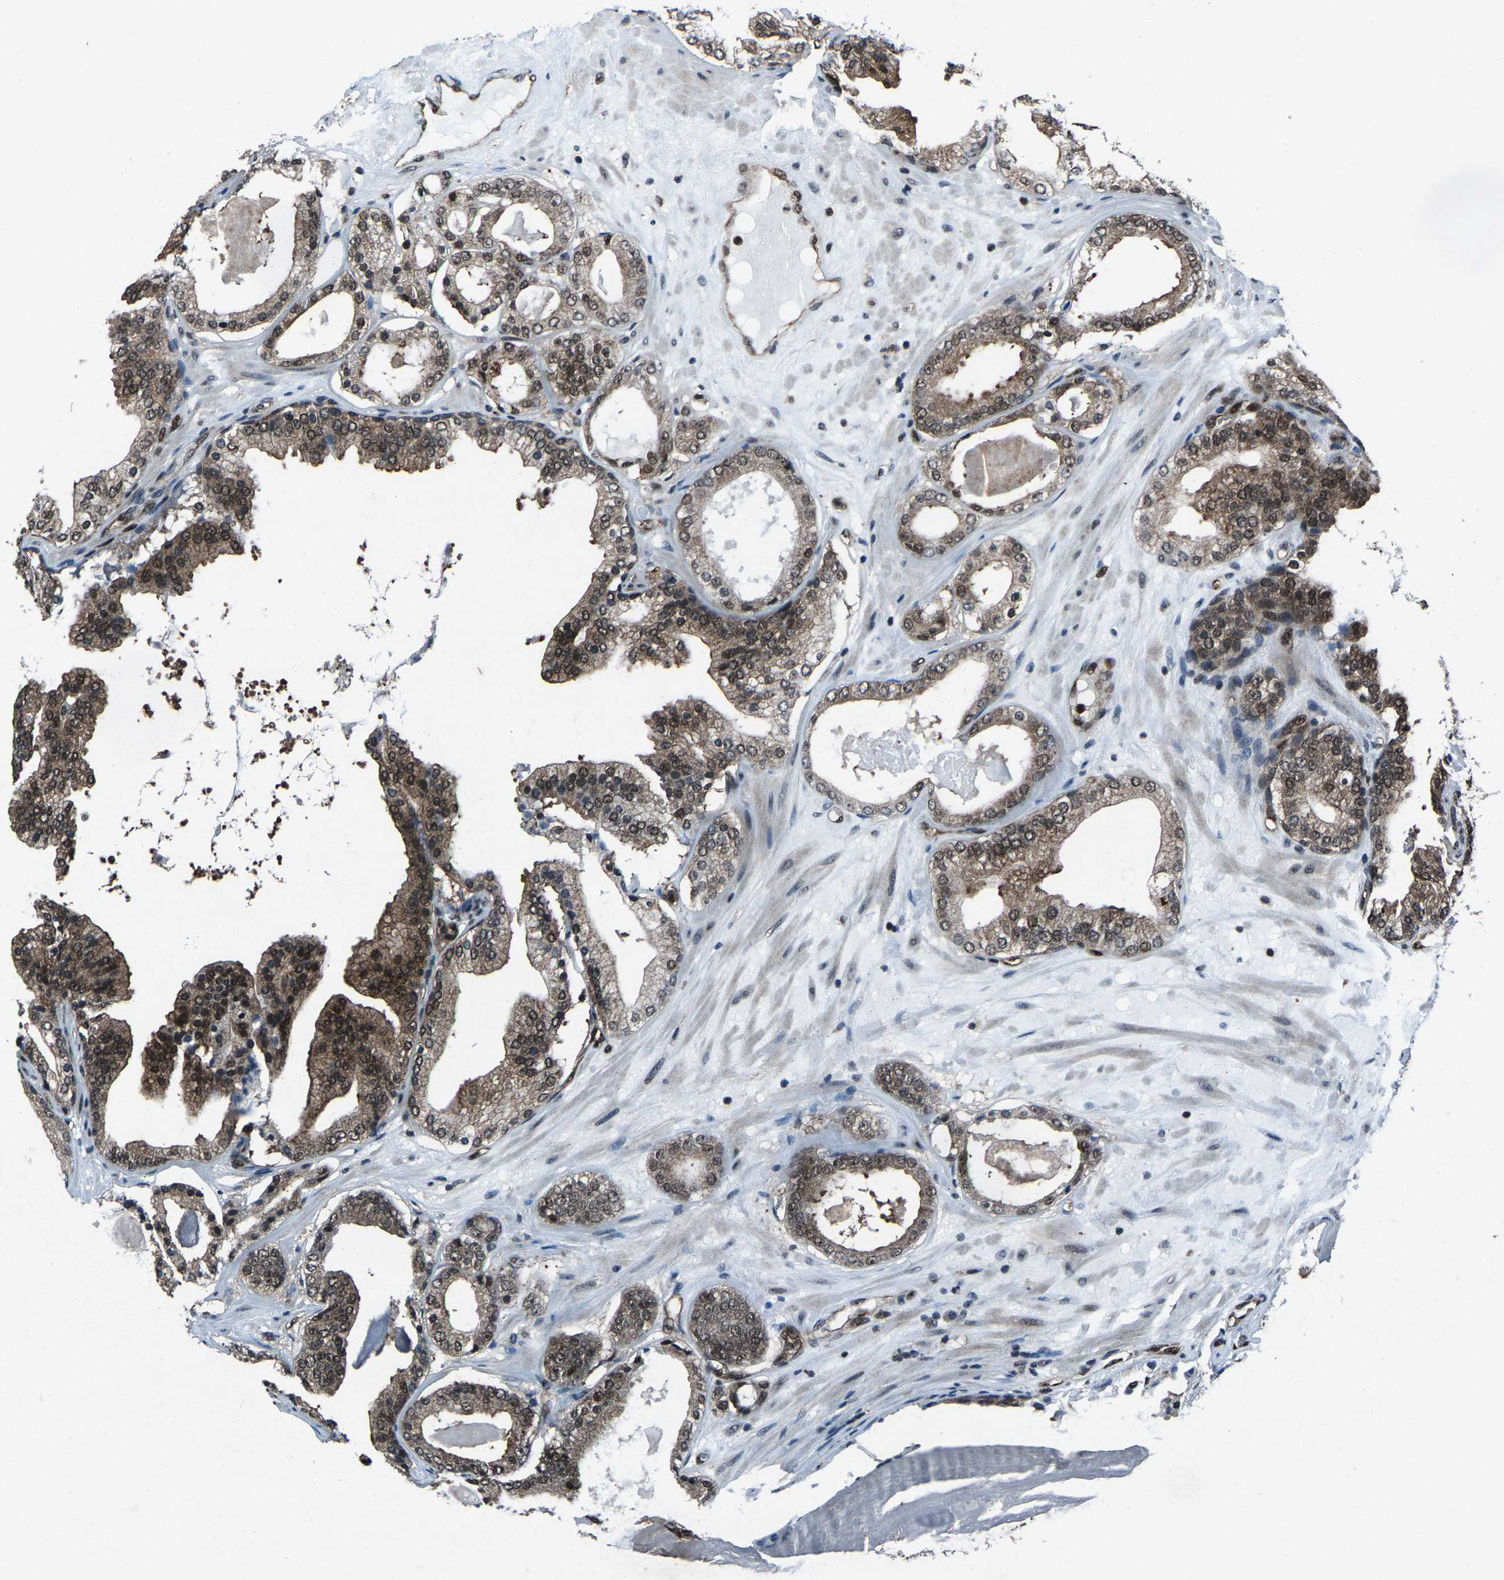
{"staining": {"intensity": "moderate", "quantity": ">75%", "location": "cytoplasmic/membranous,nuclear"}, "tissue": "prostate cancer", "cell_type": "Tumor cells", "image_type": "cancer", "snomed": [{"axis": "morphology", "description": "Adenocarcinoma, High grade"}, {"axis": "topography", "description": "Prostate"}], "caption": "About >75% of tumor cells in prostate high-grade adenocarcinoma reveal moderate cytoplasmic/membranous and nuclear protein positivity as visualized by brown immunohistochemical staining.", "gene": "ATXN3", "patient": {"sex": "male", "age": 68}}